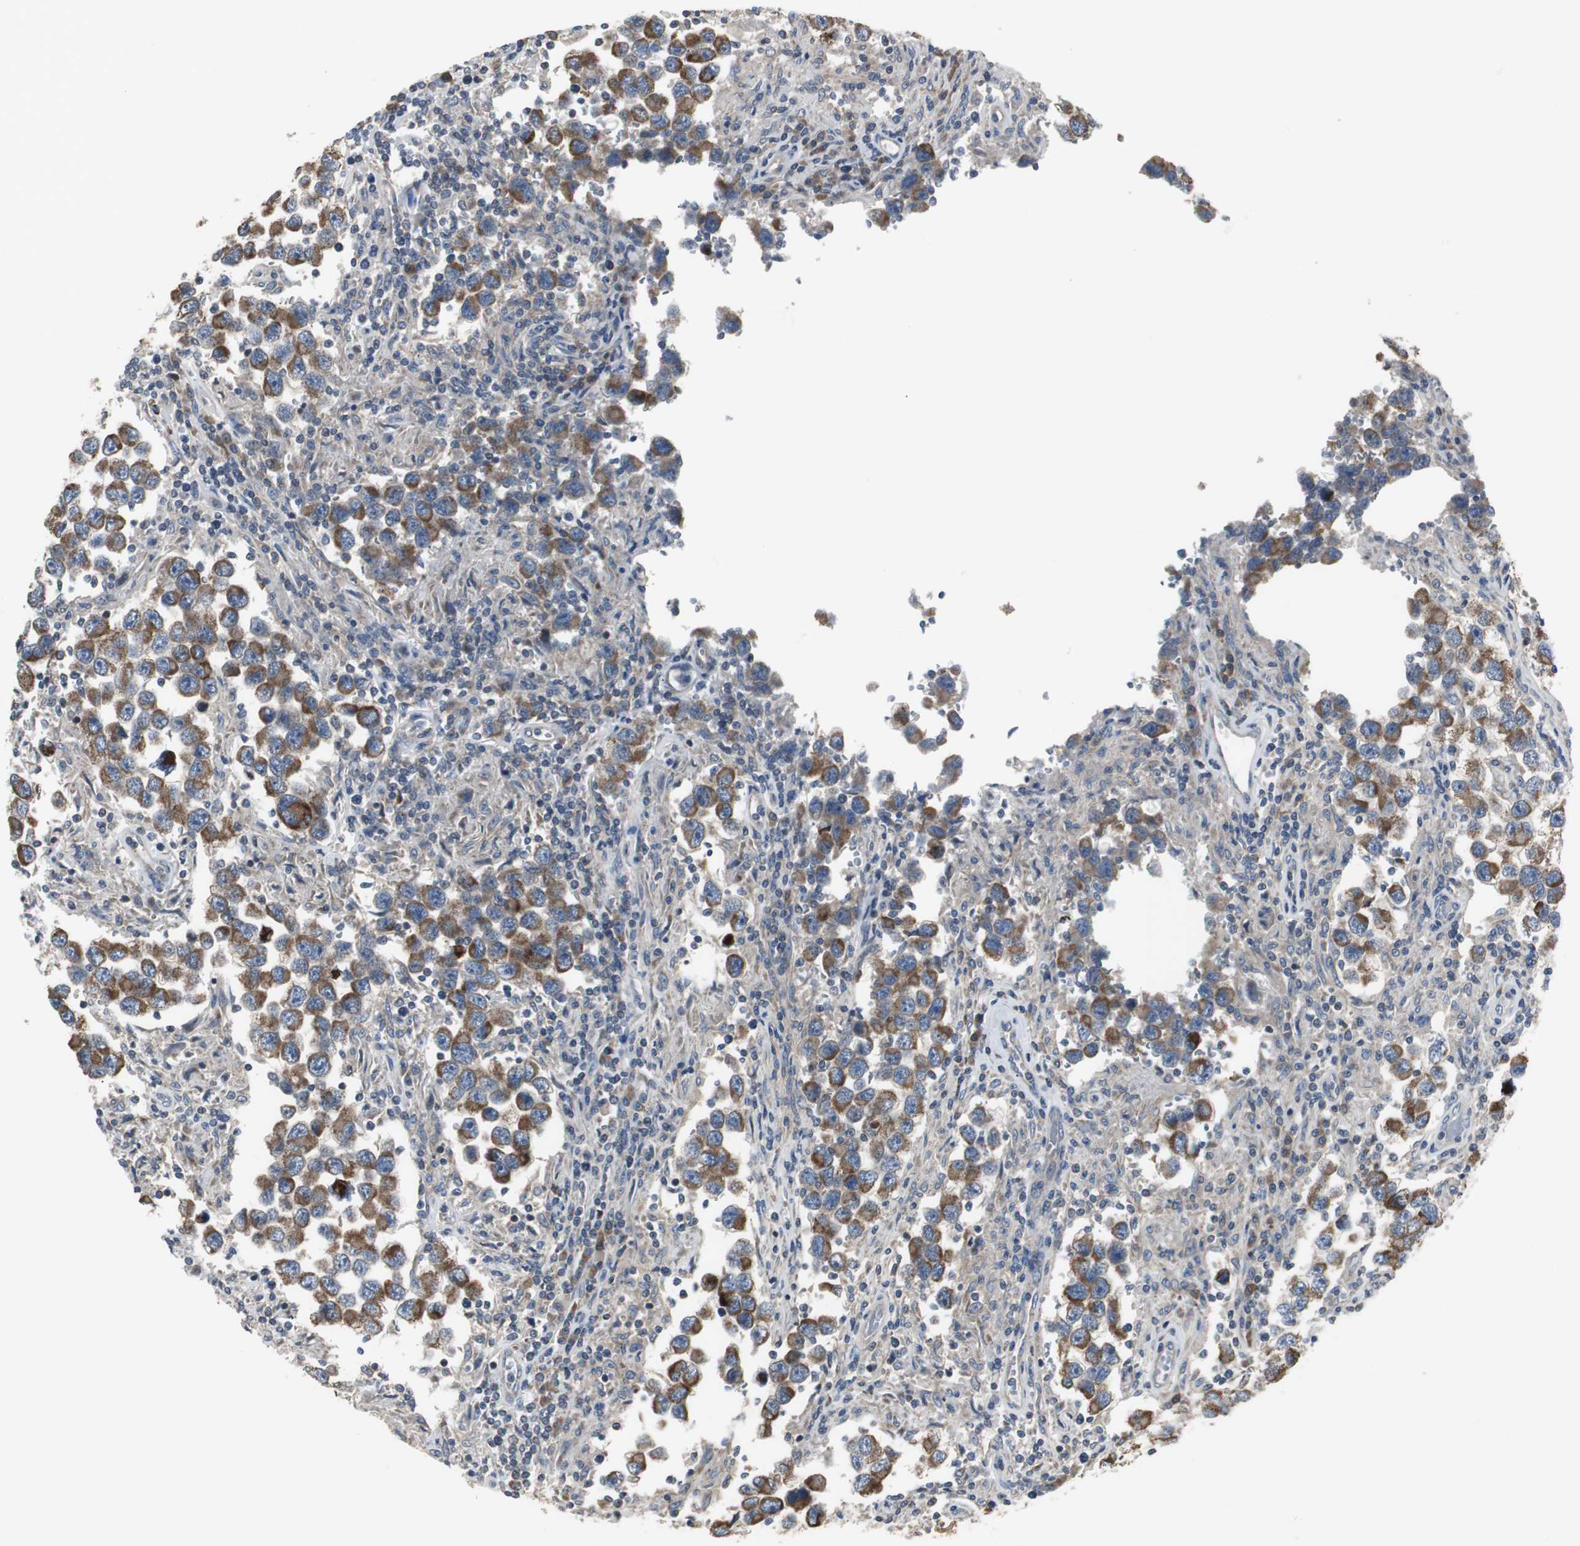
{"staining": {"intensity": "strong", "quantity": ">75%", "location": "cytoplasmic/membranous"}, "tissue": "testis cancer", "cell_type": "Tumor cells", "image_type": "cancer", "snomed": [{"axis": "morphology", "description": "Carcinoma, Embryonal, NOS"}, {"axis": "topography", "description": "Testis"}], "caption": "A brown stain highlights strong cytoplasmic/membranous staining of a protein in testis cancer (embryonal carcinoma) tumor cells. (IHC, brightfield microscopy, high magnification).", "gene": "MYT1", "patient": {"sex": "male", "age": 21}}